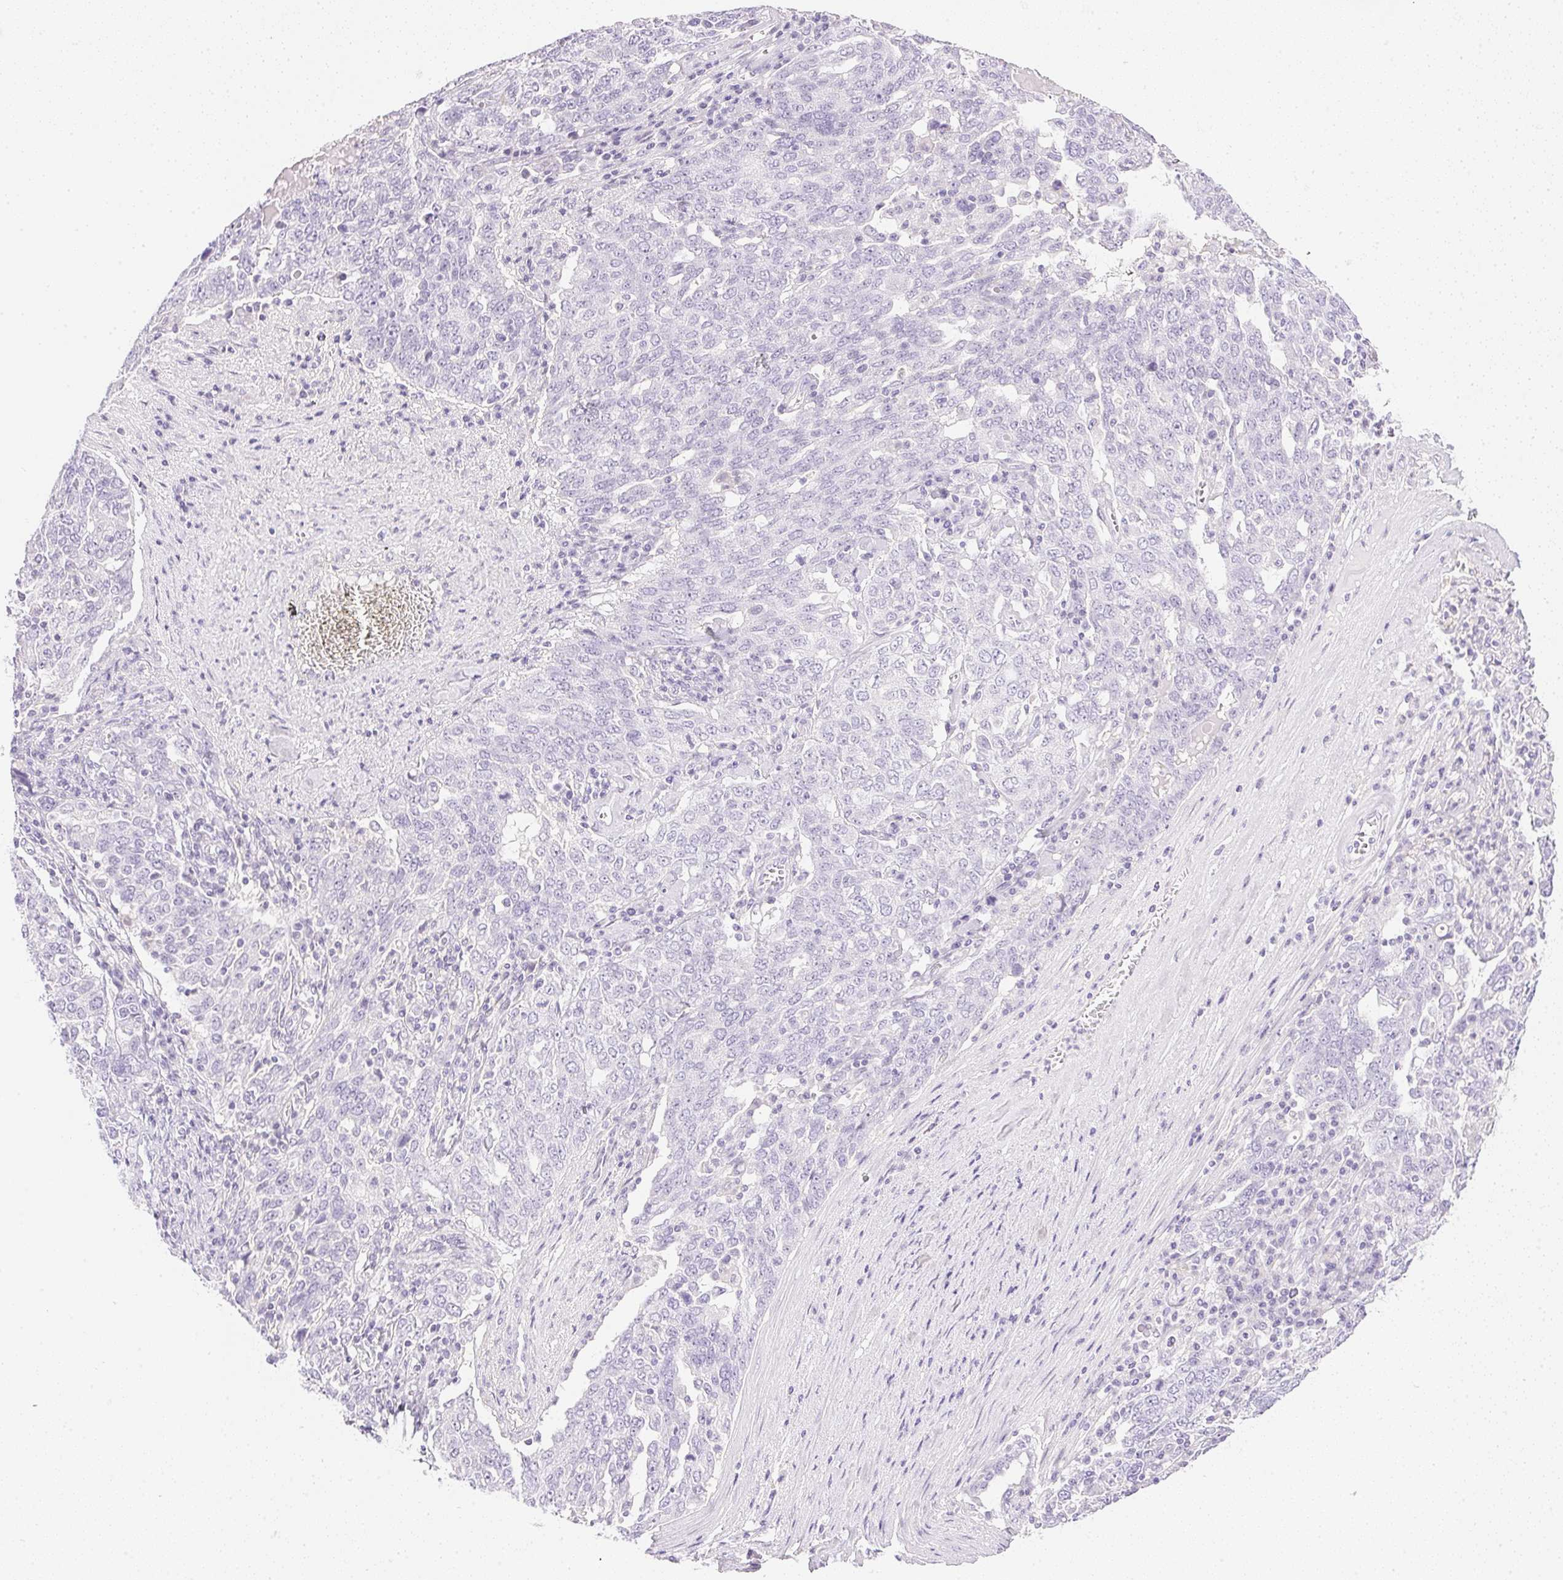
{"staining": {"intensity": "negative", "quantity": "none", "location": "none"}, "tissue": "ovarian cancer", "cell_type": "Tumor cells", "image_type": "cancer", "snomed": [{"axis": "morphology", "description": "Carcinoma, endometroid"}, {"axis": "topography", "description": "Ovary"}], "caption": "There is no significant expression in tumor cells of ovarian endometroid carcinoma.", "gene": "CTRL", "patient": {"sex": "female", "age": 62}}